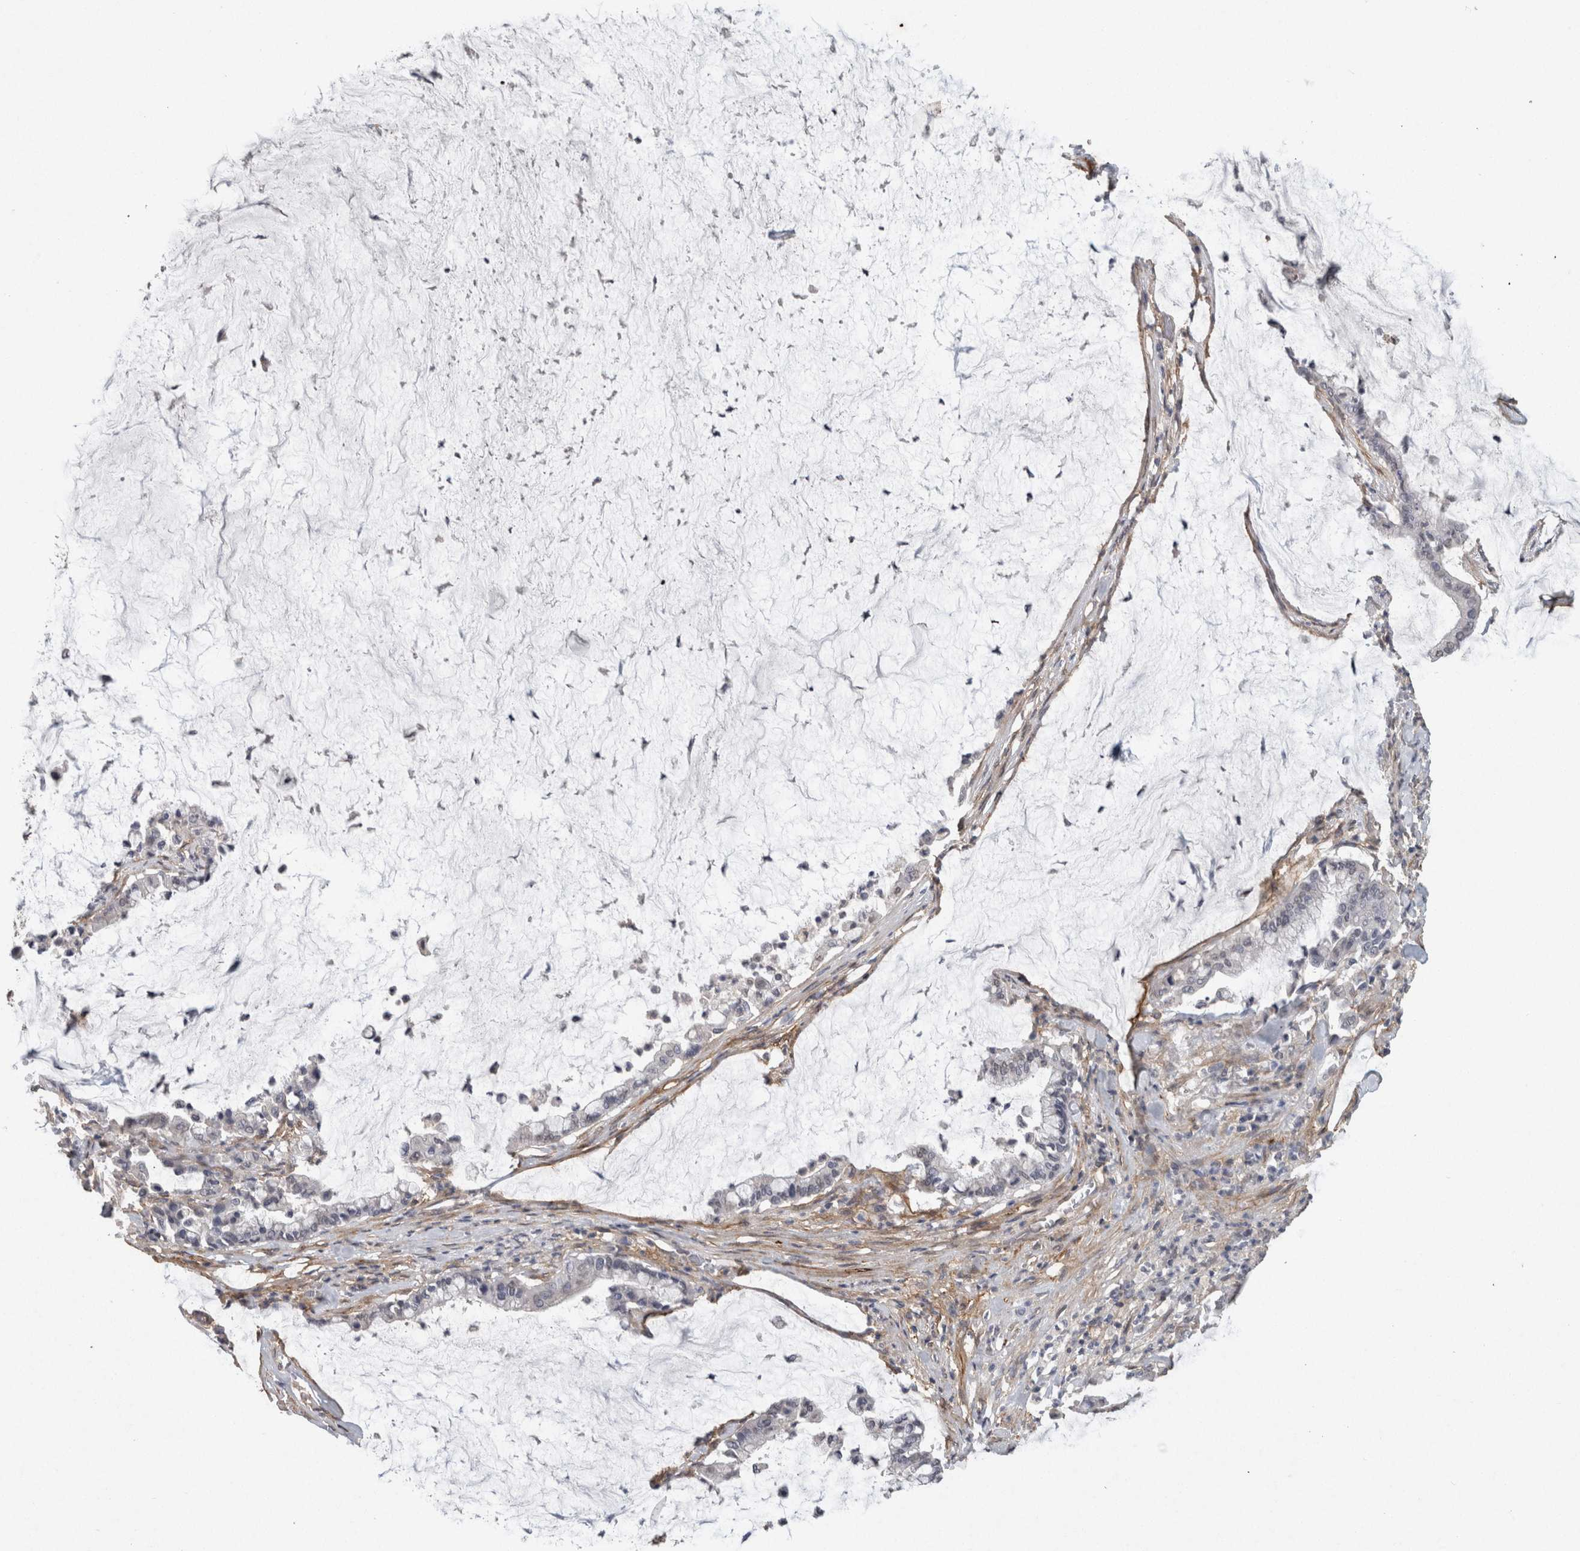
{"staining": {"intensity": "negative", "quantity": "none", "location": "none"}, "tissue": "pancreatic cancer", "cell_type": "Tumor cells", "image_type": "cancer", "snomed": [{"axis": "morphology", "description": "Adenocarcinoma, NOS"}, {"axis": "topography", "description": "Pancreas"}], "caption": "Tumor cells show no significant expression in pancreatic cancer (adenocarcinoma).", "gene": "RECK", "patient": {"sex": "male", "age": 41}}